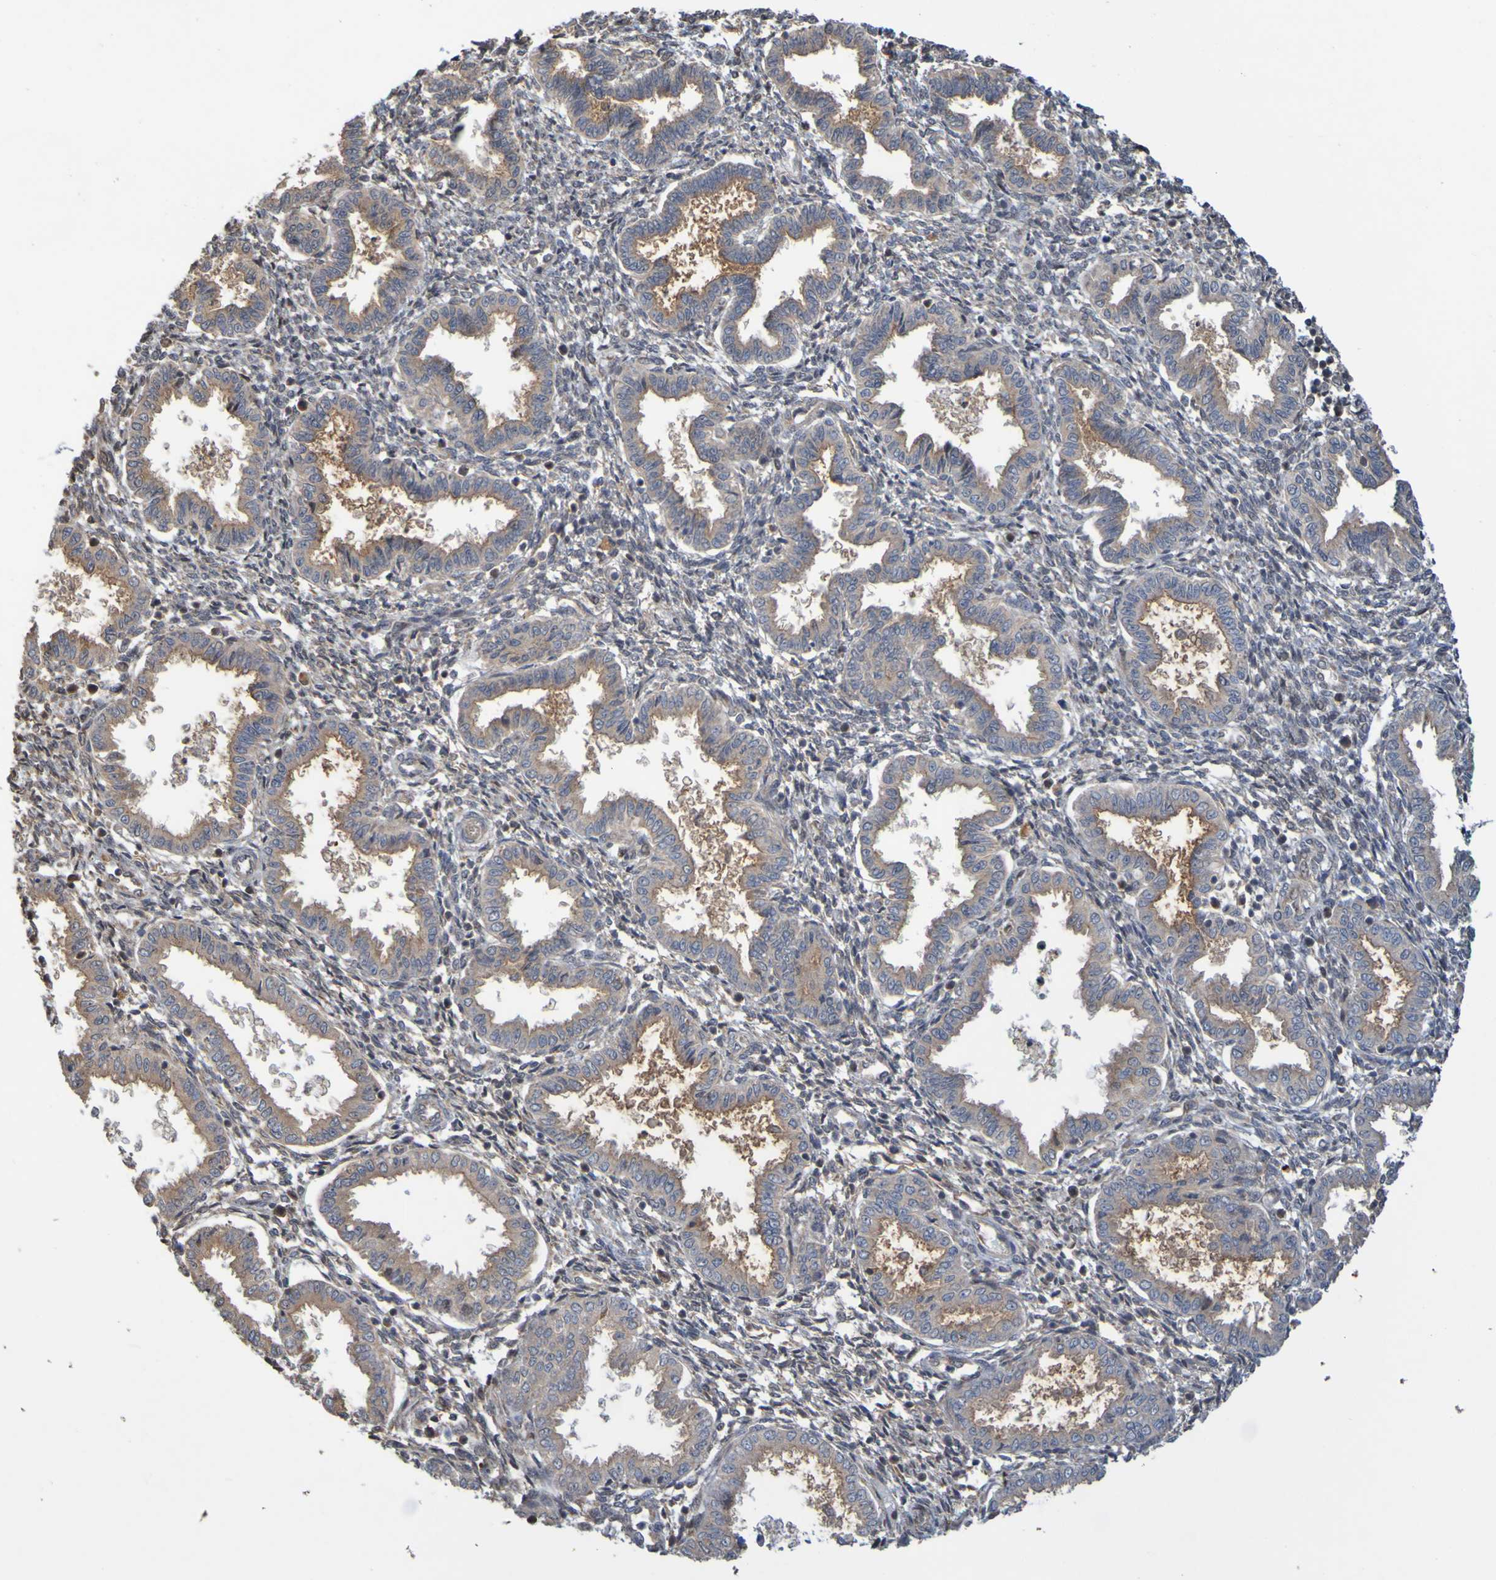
{"staining": {"intensity": "weak", "quantity": "25%-75%", "location": "cytoplasmic/membranous"}, "tissue": "endometrium", "cell_type": "Cells in endometrial stroma", "image_type": "normal", "snomed": [{"axis": "morphology", "description": "Normal tissue, NOS"}, {"axis": "topography", "description": "Endometrium"}], "caption": "Weak cytoplasmic/membranous positivity is identified in approximately 25%-75% of cells in endometrial stroma in benign endometrium.", "gene": "TMBIM1", "patient": {"sex": "female", "age": 33}}